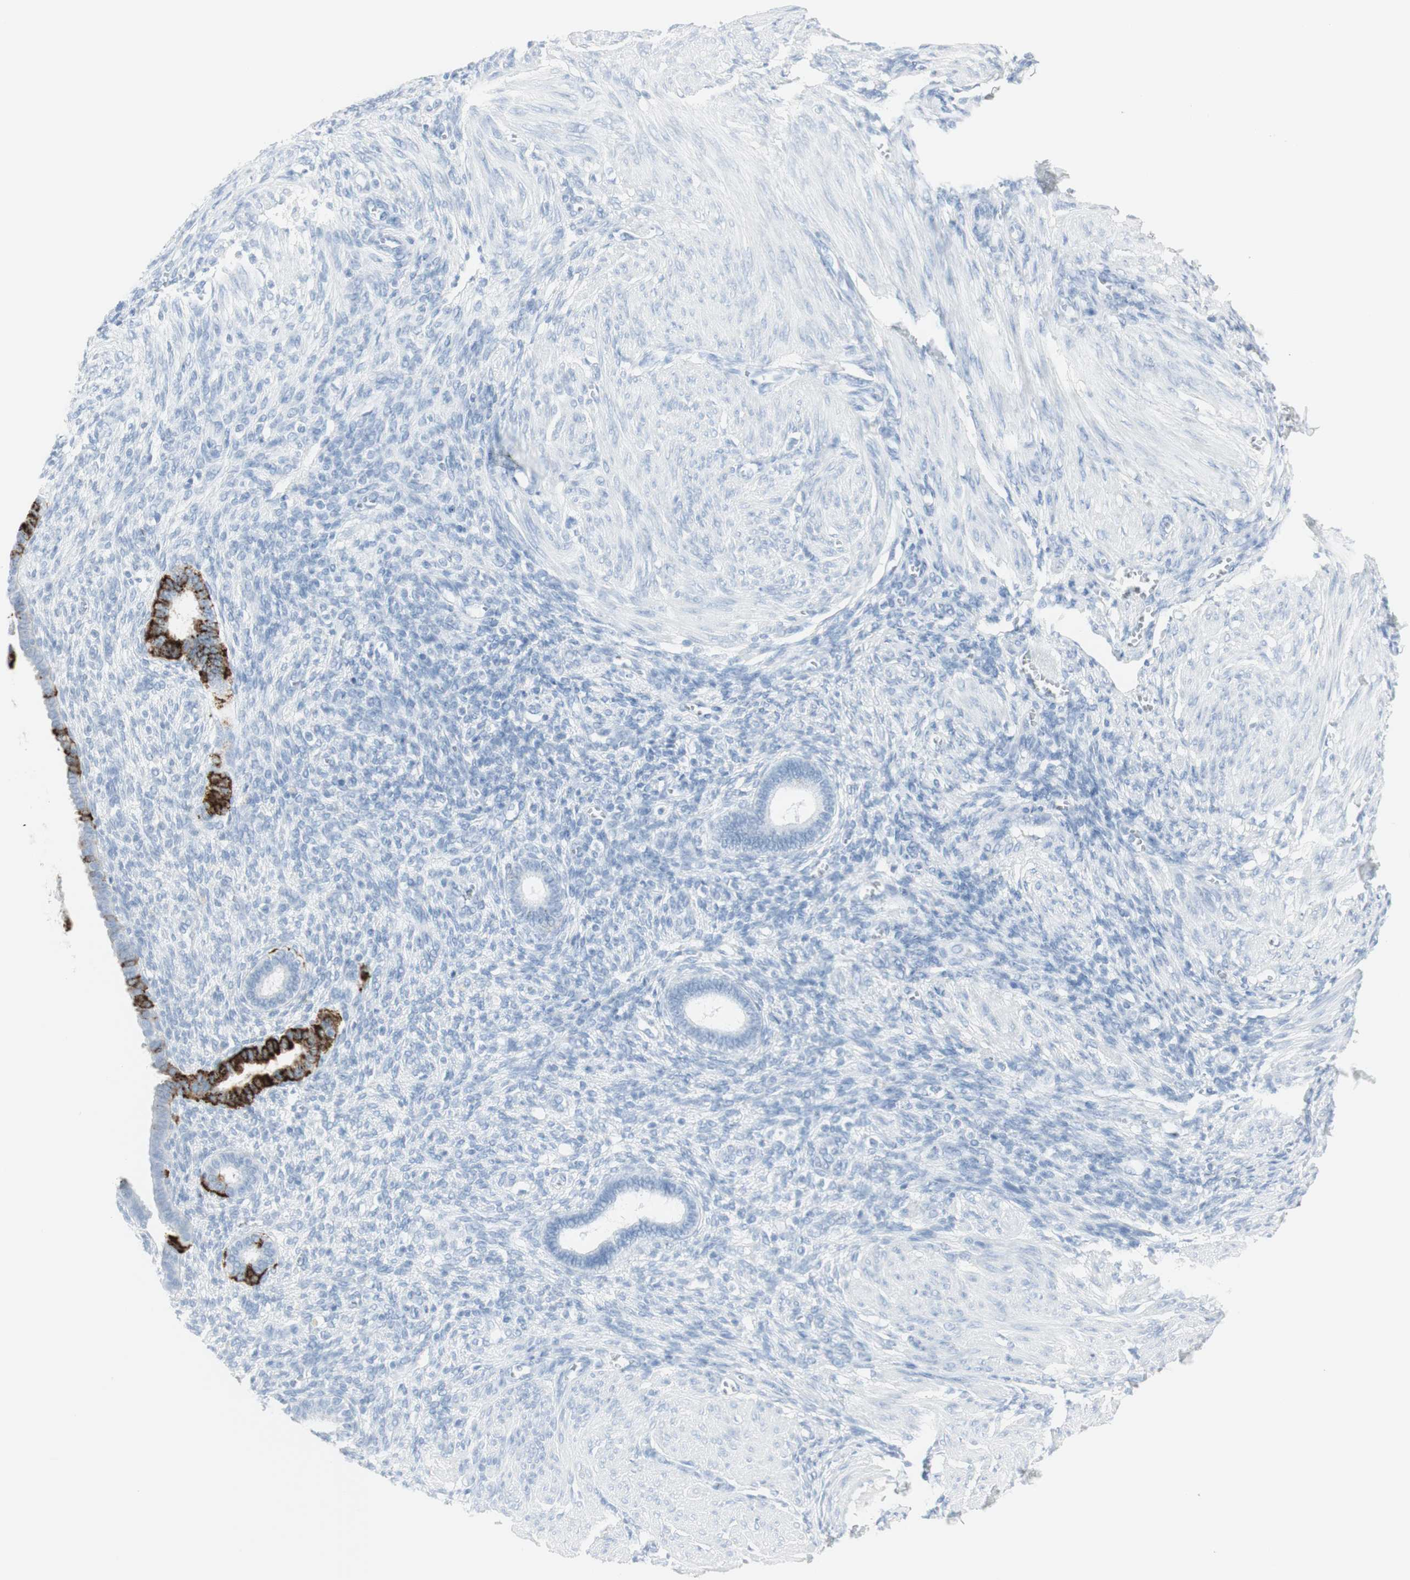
{"staining": {"intensity": "negative", "quantity": "none", "location": "none"}, "tissue": "endometrium", "cell_type": "Cells in endometrial stroma", "image_type": "normal", "snomed": [{"axis": "morphology", "description": "Normal tissue, NOS"}, {"axis": "topography", "description": "Endometrium"}], "caption": "Human endometrium stained for a protein using immunohistochemistry shows no staining in cells in endometrial stroma.", "gene": "NAPSA", "patient": {"sex": "female", "age": 72}}